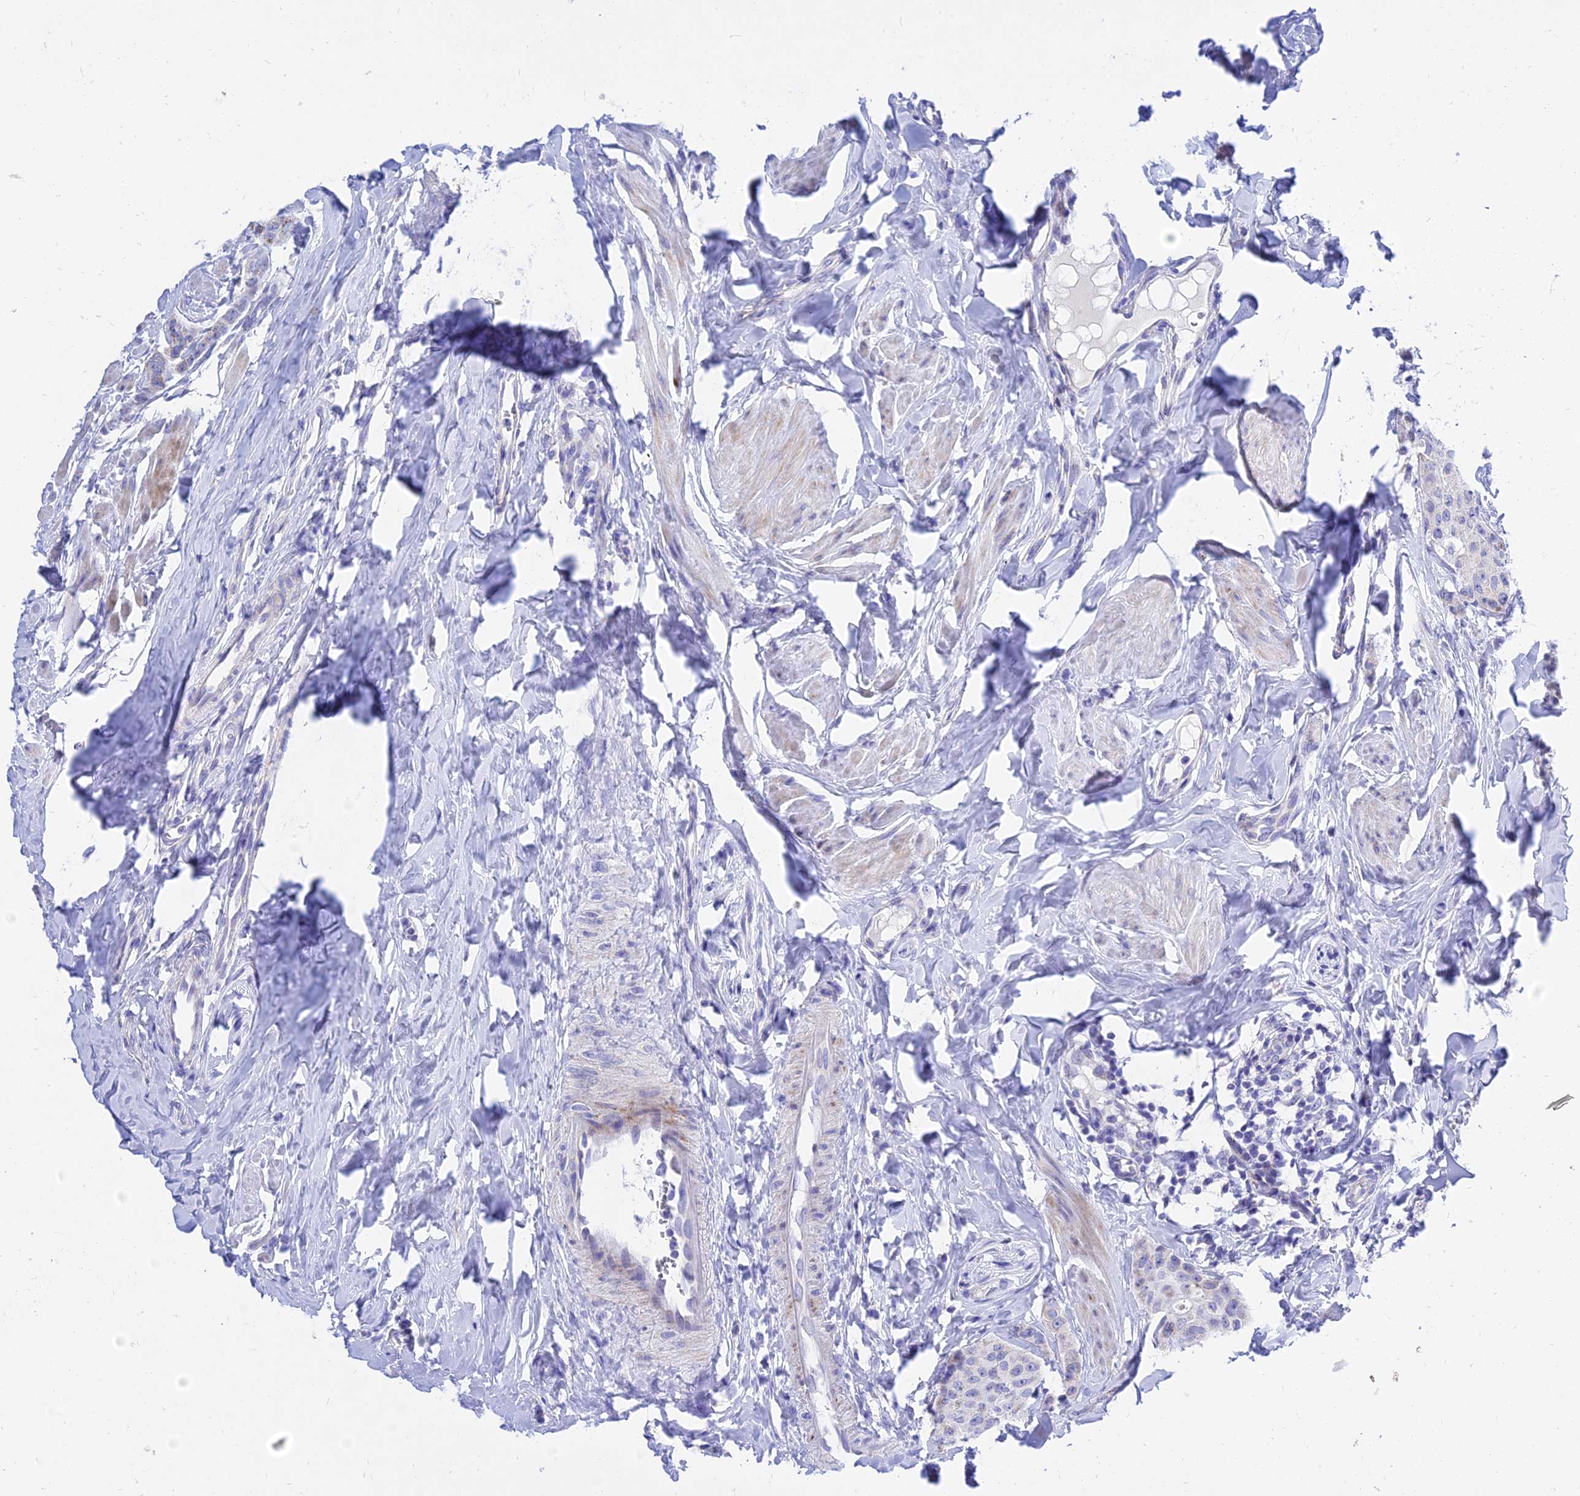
{"staining": {"intensity": "moderate", "quantity": "<25%", "location": "cytoplasmic/membranous"}, "tissue": "breast cancer", "cell_type": "Tumor cells", "image_type": "cancer", "snomed": [{"axis": "morphology", "description": "Duct carcinoma"}, {"axis": "topography", "description": "Breast"}], "caption": "High-magnification brightfield microscopy of breast infiltrating ductal carcinoma stained with DAB (brown) and counterstained with hematoxylin (blue). tumor cells exhibit moderate cytoplasmic/membranous staining is seen in approximately<25% of cells.", "gene": "PKN3", "patient": {"sex": "female", "age": 40}}